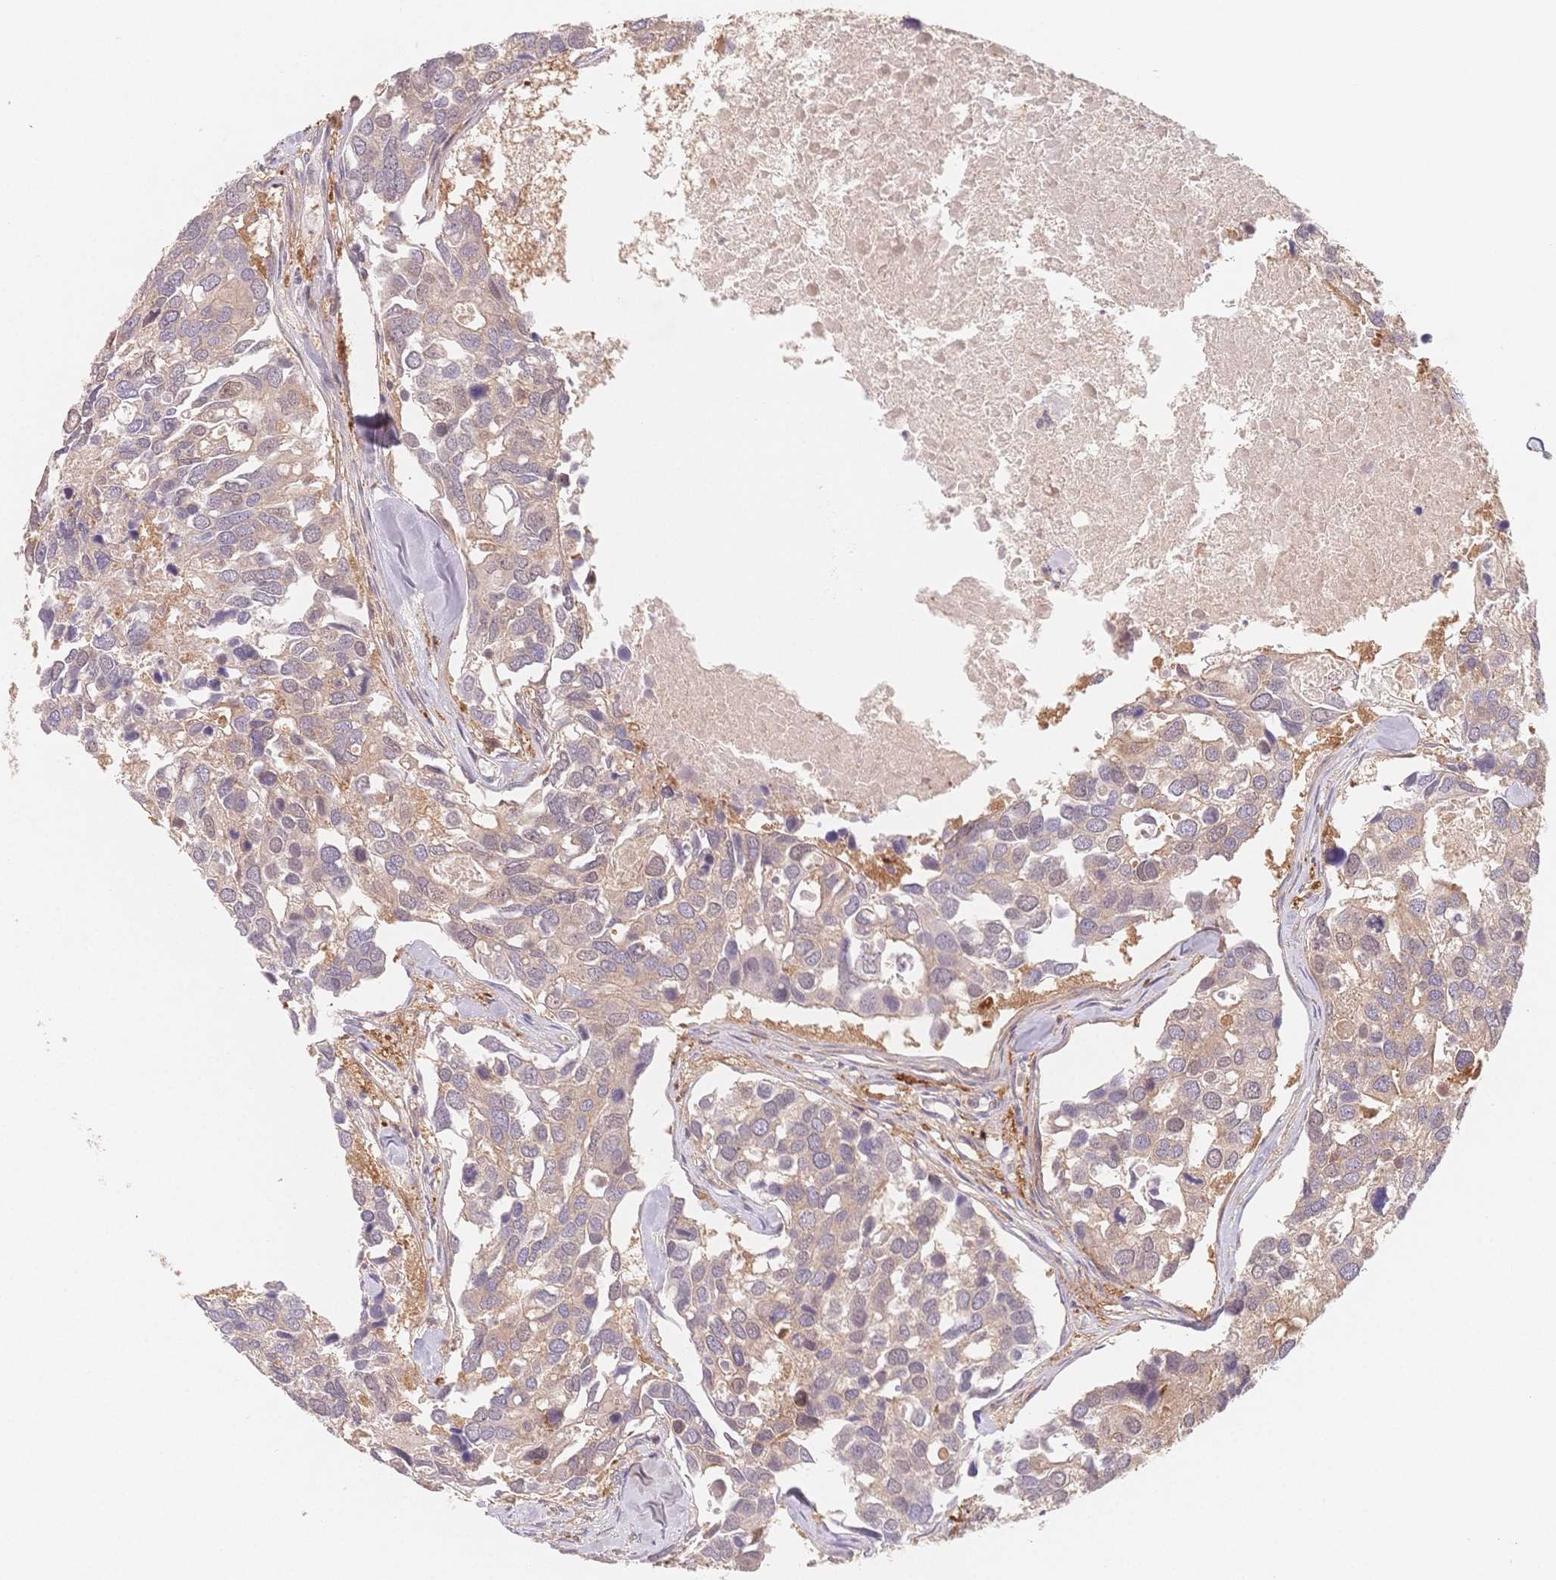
{"staining": {"intensity": "weak", "quantity": "<25%", "location": "cytoplasmic/membranous"}, "tissue": "breast cancer", "cell_type": "Tumor cells", "image_type": "cancer", "snomed": [{"axis": "morphology", "description": "Duct carcinoma"}, {"axis": "topography", "description": "Breast"}], "caption": "Immunohistochemistry (IHC) histopathology image of human infiltrating ductal carcinoma (breast) stained for a protein (brown), which reveals no positivity in tumor cells.", "gene": "C12orf75", "patient": {"sex": "female", "age": 83}}